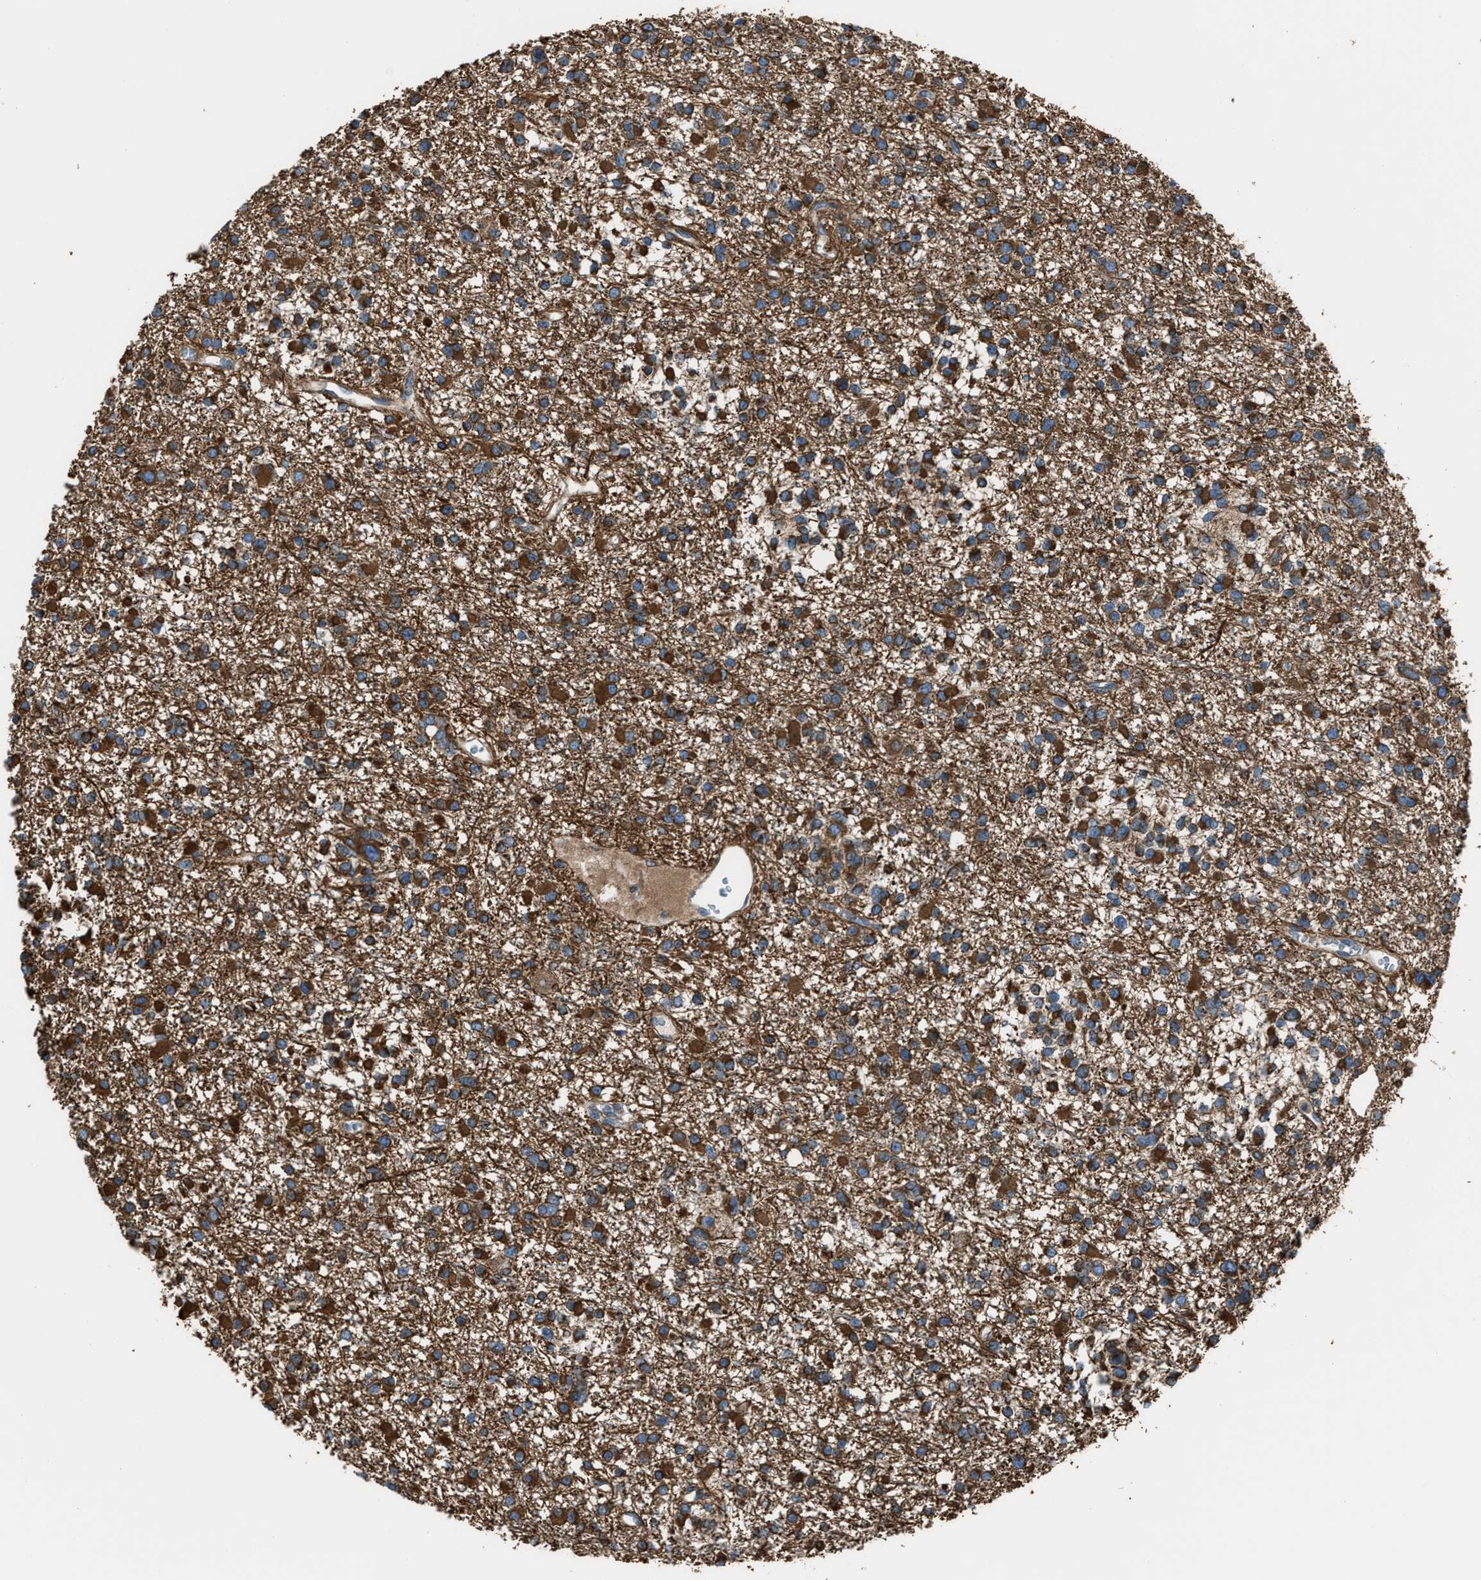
{"staining": {"intensity": "strong", "quantity": ">75%", "location": "cytoplasmic/membranous"}, "tissue": "glioma", "cell_type": "Tumor cells", "image_type": "cancer", "snomed": [{"axis": "morphology", "description": "Glioma, malignant, Low grade"}, {"axis": "topography", "description": "Brain"}], "caption": "Brown immunohistochemical staining in low-grade glioma (malignant) shows strong cytoplasmic/membranous expression in about >75% of tumor cells. The staining was performed using DAB (3,3'-diaminobenzidine), with brown indicating positive protein expression. Nuclei are stained blue with hematoxylin.", "gene": "TRPC1", "patient": {"sex": "female", "age": 22}}